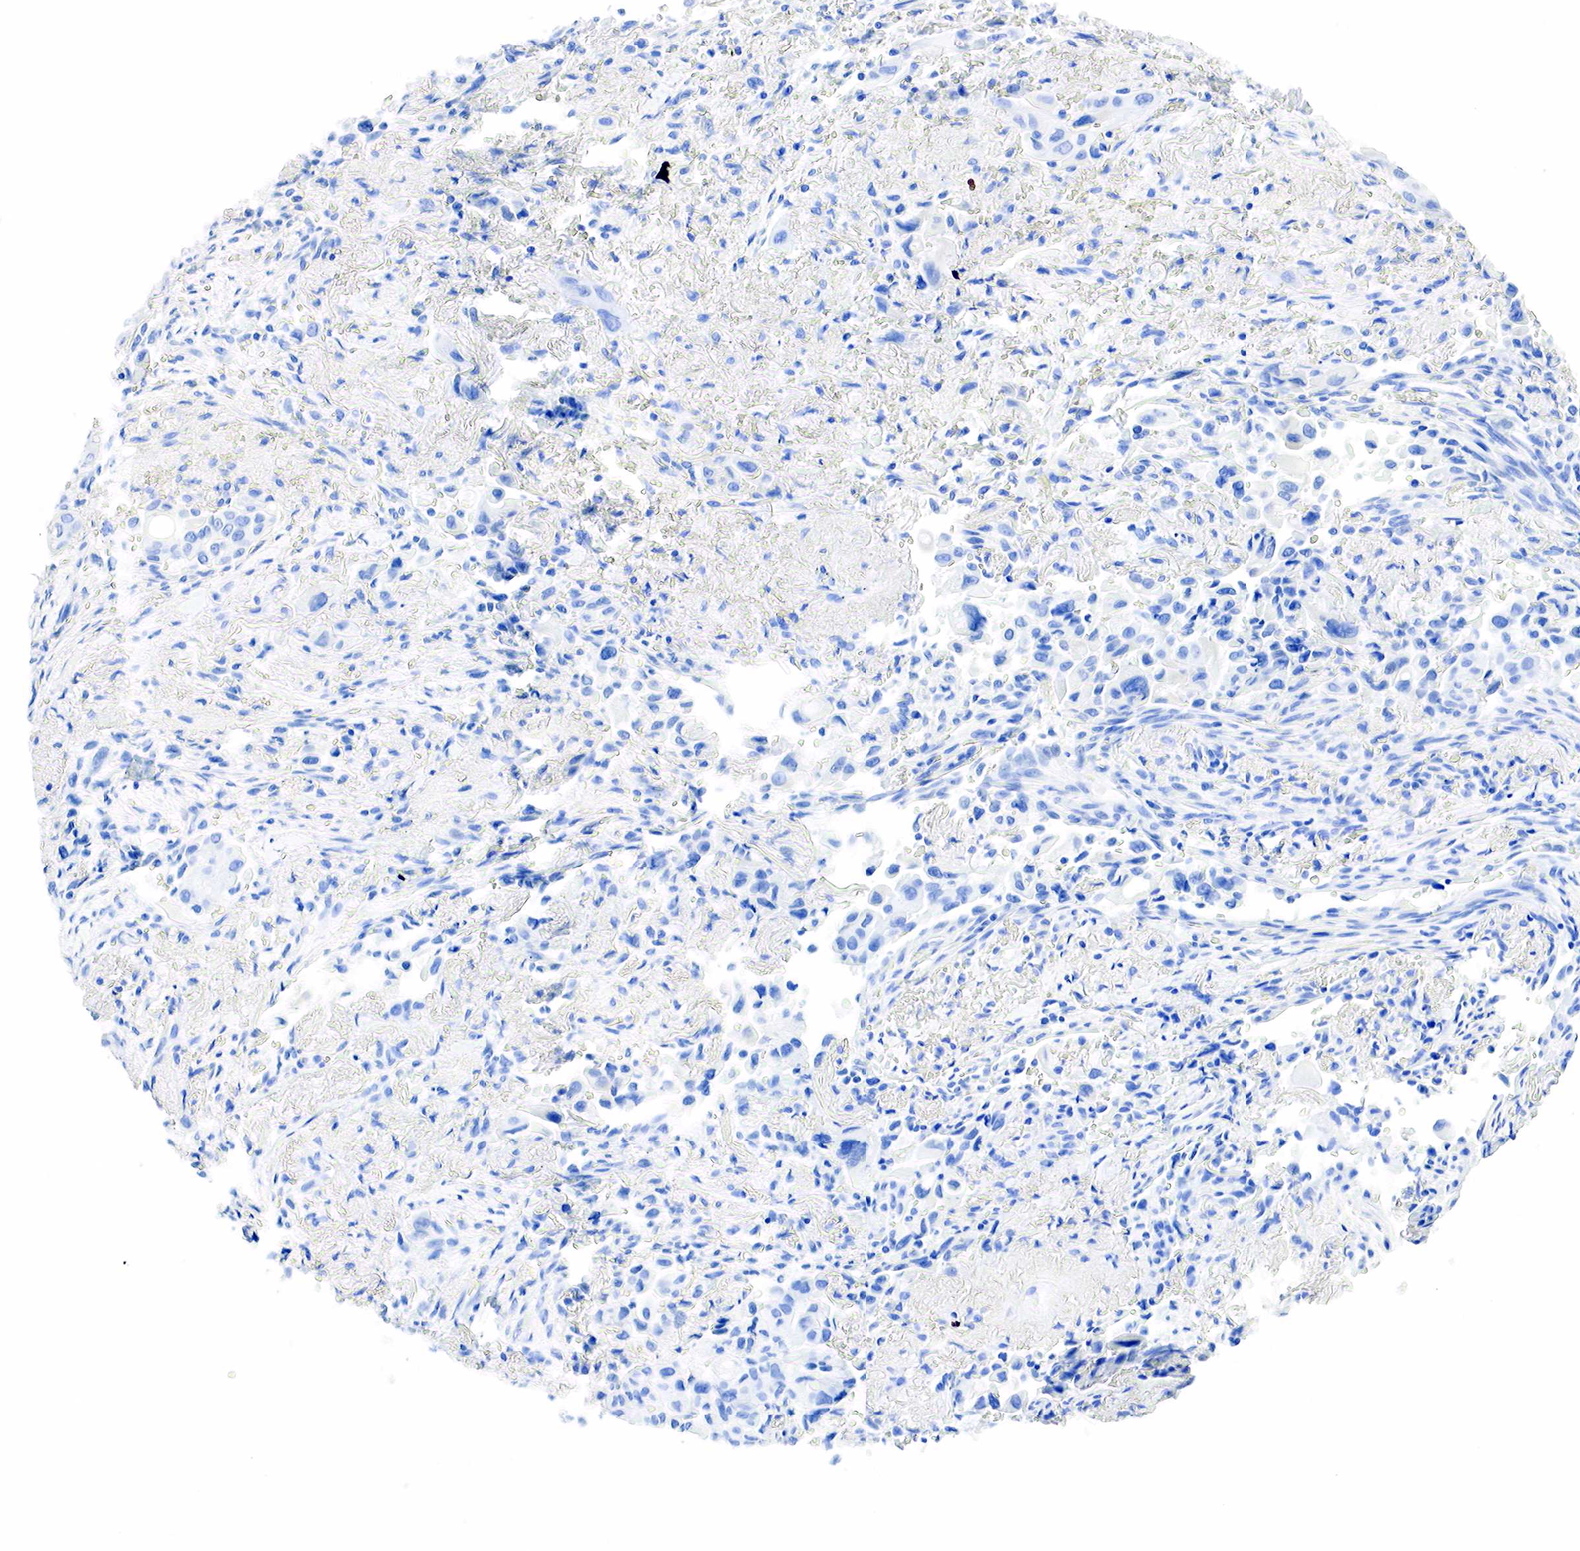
{"staining": {"intensity": "negative", "quantity": "none", "location": "none"}, "tissue": "lung cancer", "cell_type": "Tumor cells", "image_type": "cancer", "snomed": [{"axis": "morphology", "description": "Adenocarcinoma, NOS"}, {"axis": "topography", "description": "Lung"}], "caption": "Human adenocarcinoma (lung) stained for a protein using immunohistochemistry shows no expression in tumor cells.", "gene": "PTH", "patient": {"sex": "male", "age": 68}}